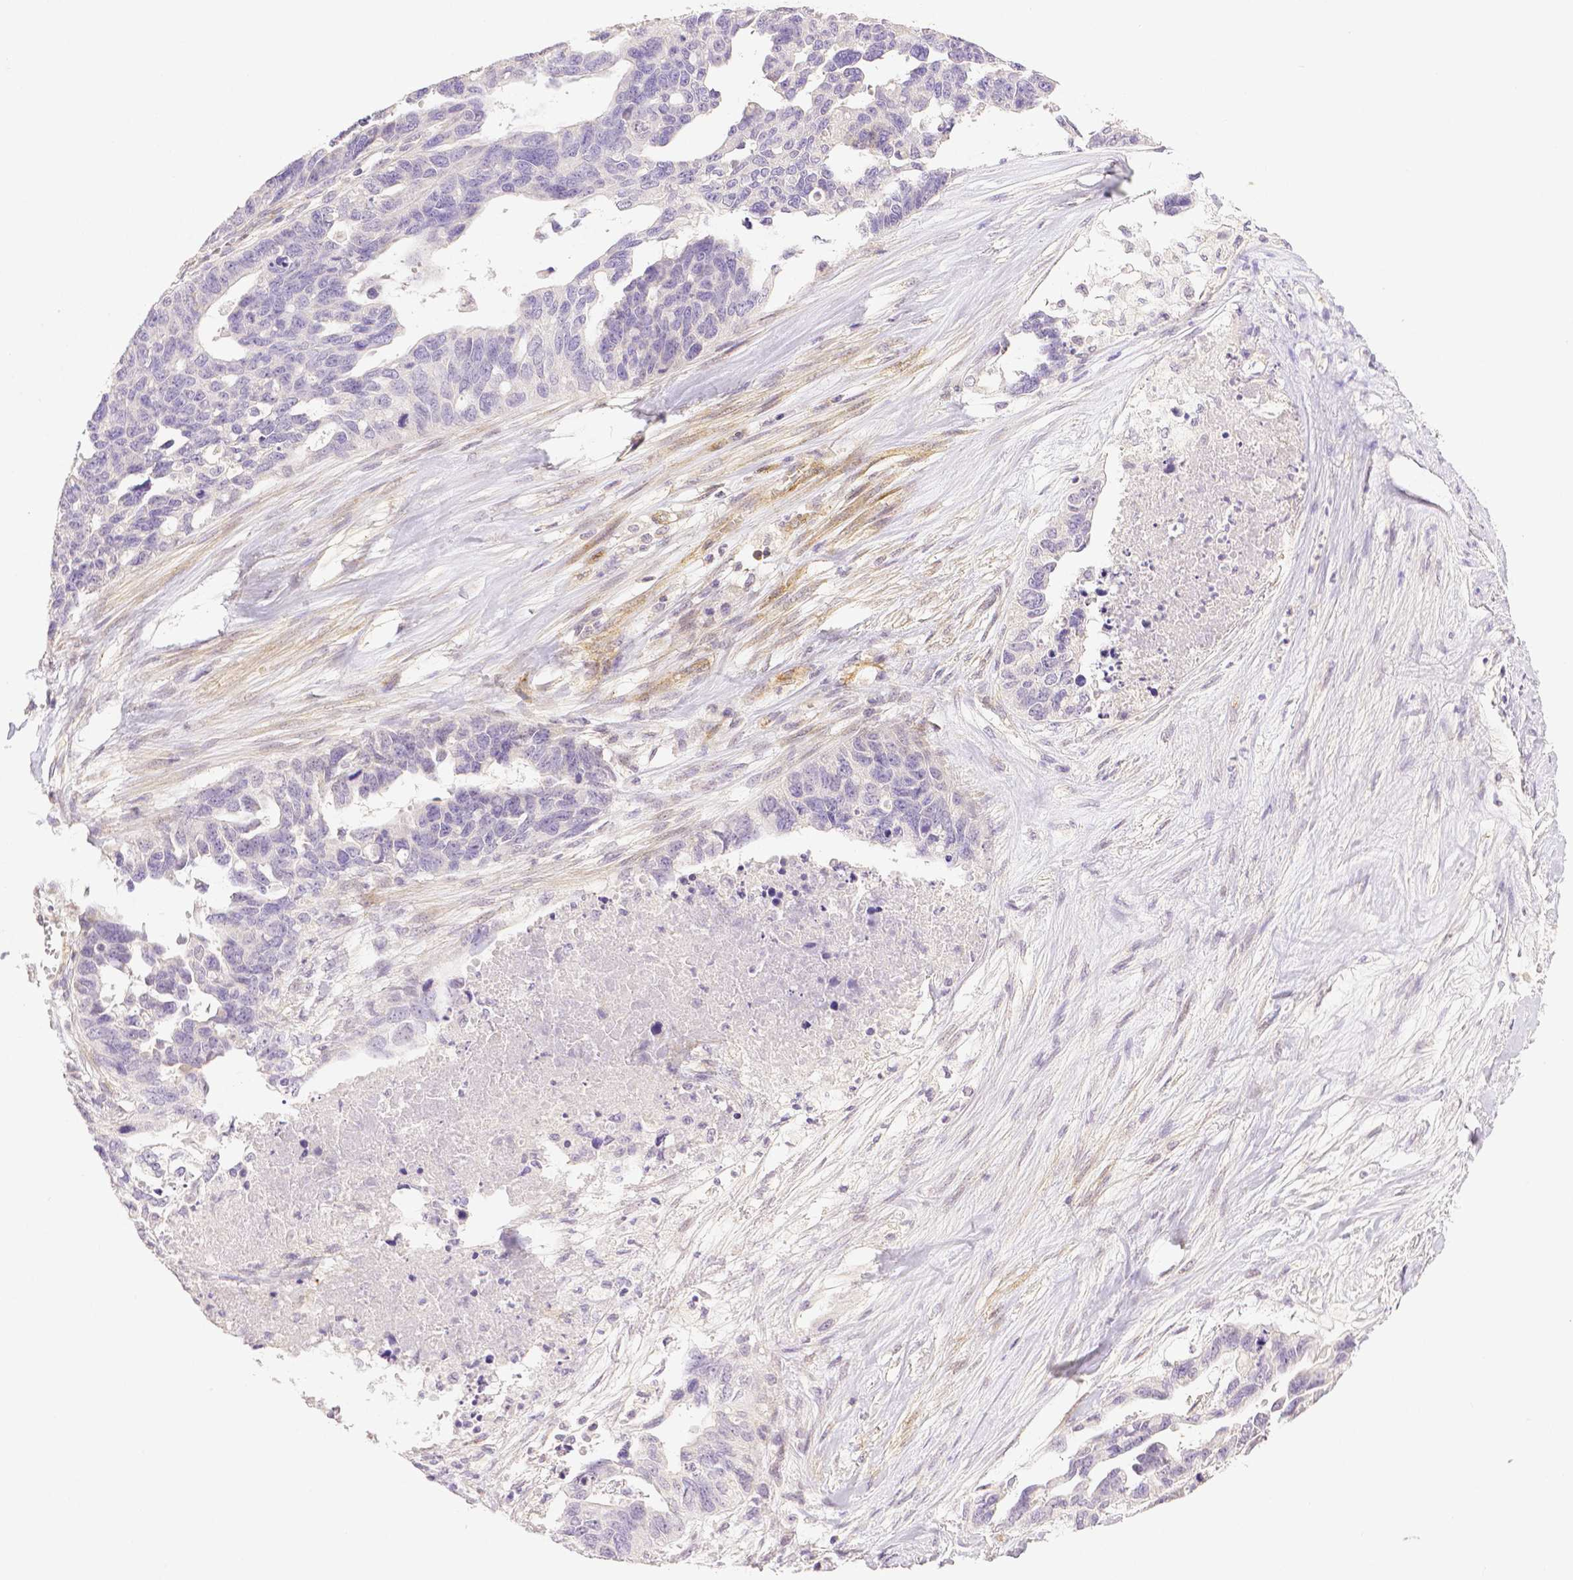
{"staining": {"intensity": "negative", "quantity": "none", "location": "none"}, "tissue": "ovarian cancer", "cell_type": "Tumor cells", "image_type": "cancer", "snomed": [{"axis": "morphology", "description": "Cystadenocarcinoma, serous, NOS"}, {"axis": "topography", "description": "Ovary"}], "caption": "Immunohistochemistry (IHC) image of ovarian cancer stained for a protein (brown), which demonstrates no positivity in tumor cells. (Stains: DAB immunohistochemistry (IHC) with hematoxylin counter stain, Microscopy: brightfield microscopy at high magnification).", "gene": "THY1", "patient": {"sex": "female", "age": 69}}